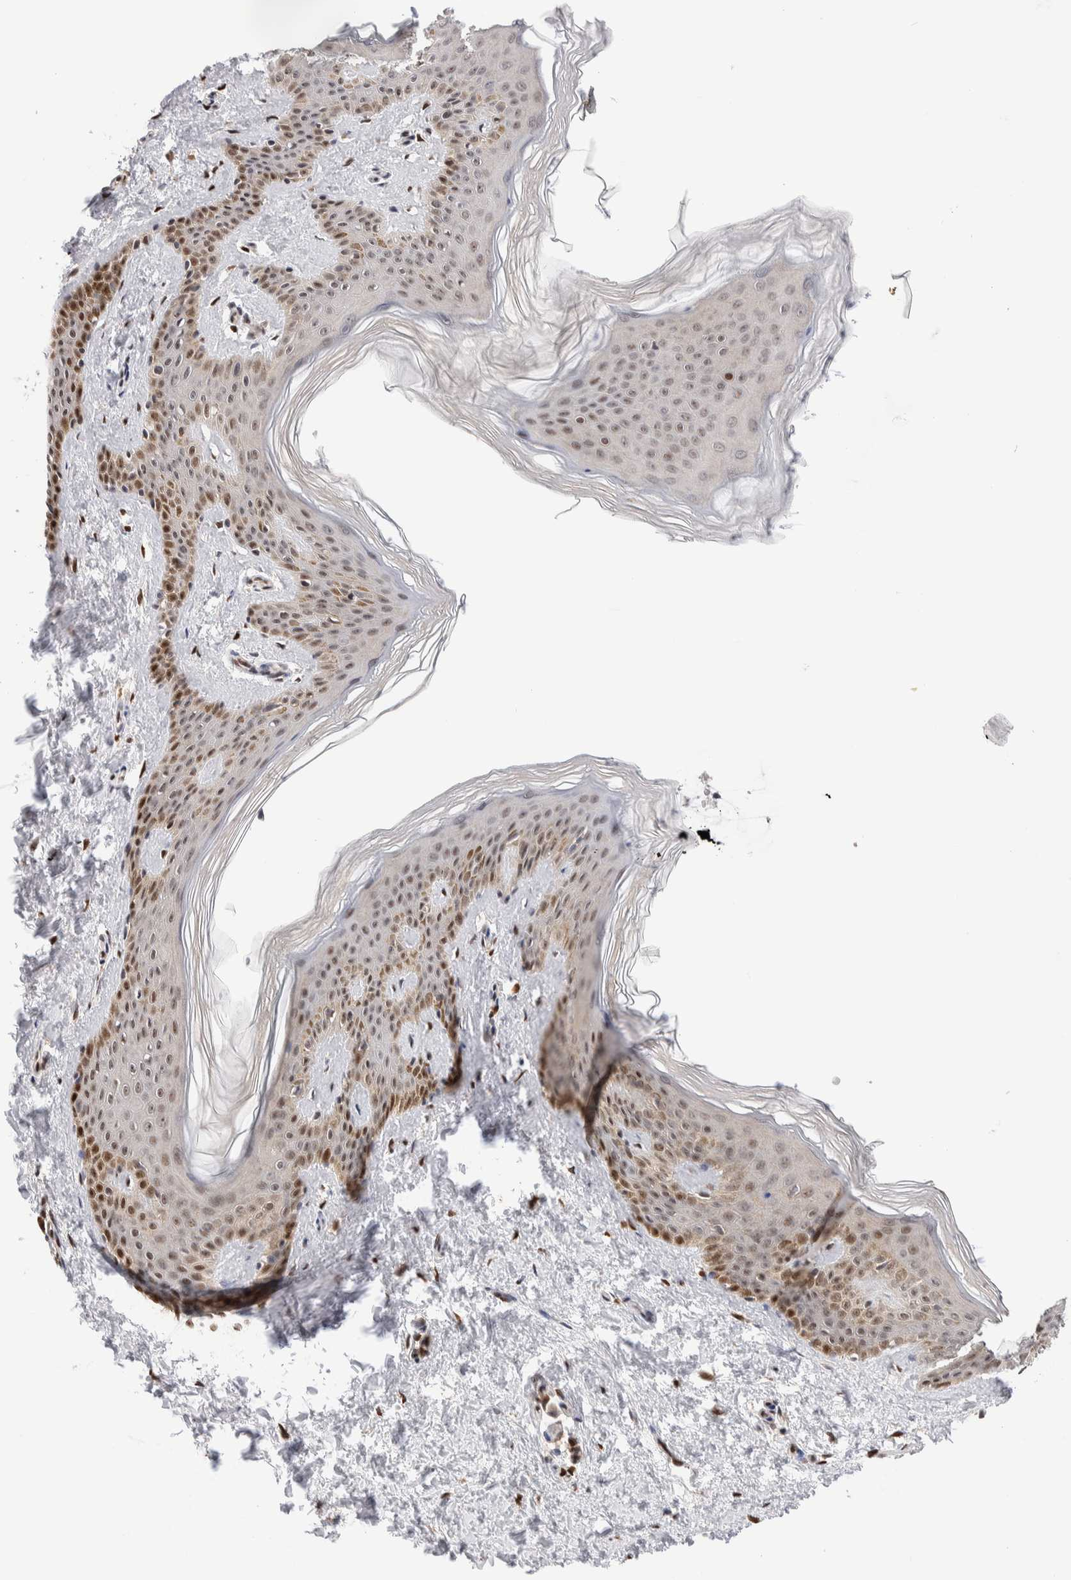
{"staining": {"intensity": "moderate", "quantity": ">75%", "location": "nuclear"}, "tissue": "skin", "cell_type": "Fibroblasts", "image_type": "normal", "snomed": [{"axis": "morphology", "description": "Normal tissue, NOS"}, {"axis": "morphology", "description": "Neoplasm, benign, NOS"}, {"axis": "topography", "description": "Skin"}, {"axis": "topography", "description": "Soft tissue"}], "caption": "Immunohistochemical staining of benign skin demonstrates moderate nuclear protein expression in about >75% of fibroblasts.", "gene": "NSMAF", "patient": {"sex": "male", "age": 26}}